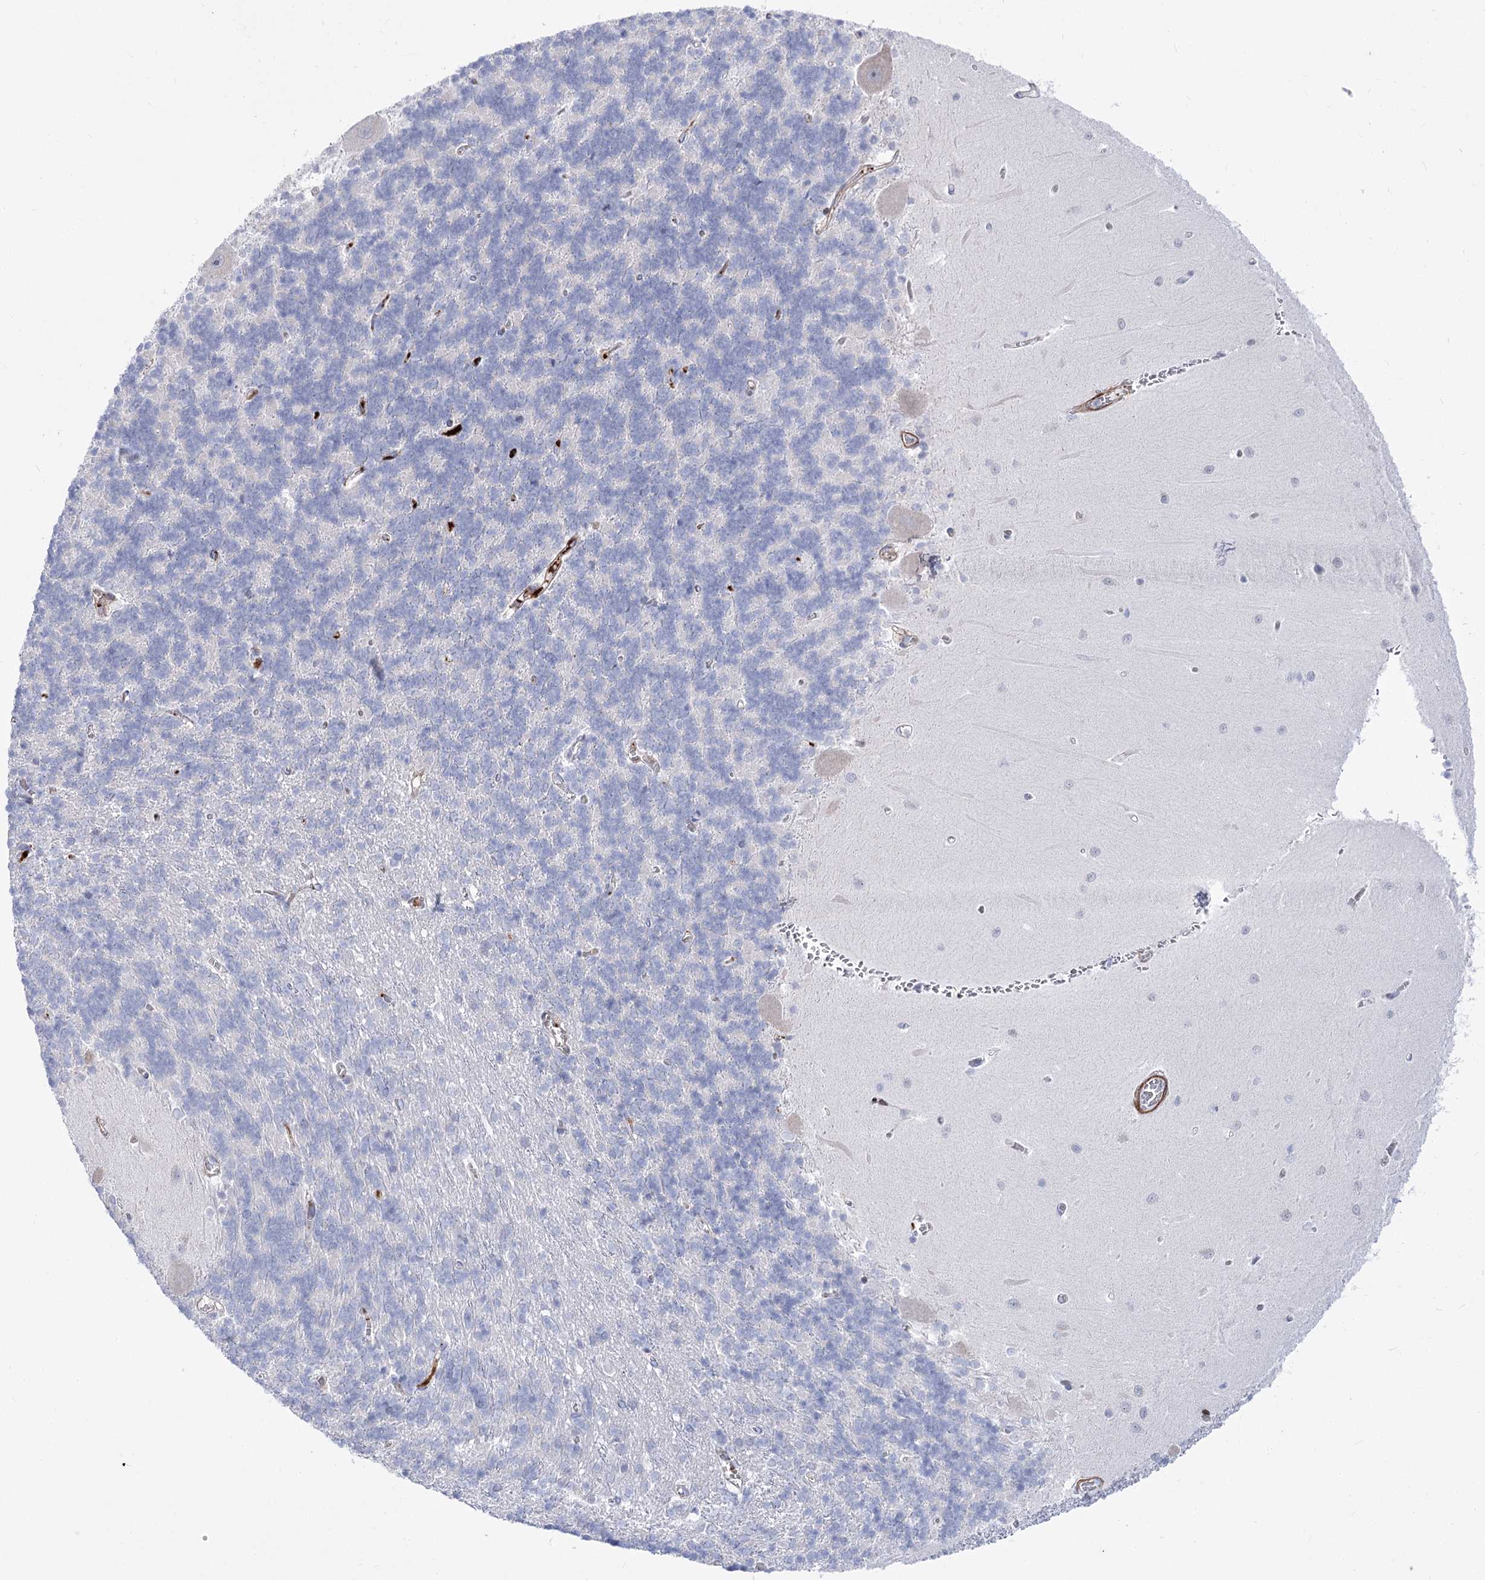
{"staining": {"intensity": "negative", "quantity": "none", "location": "none"}, "tissue": "cerebellum", "cell_type": "Cells in granular layer", "image_type": "normal", "snomed": [{"axis": "morphology", "description": "Normal tissue, NOS"}, {"axis": "topography", "description": "Cerebellum"}], "caption": "Histopathology image shows no significant protein expression in cells in granular layer of unremarkable cerebellum.", "gene": "ANKRD23", "patient": {"sex": "male", "age": 37}}